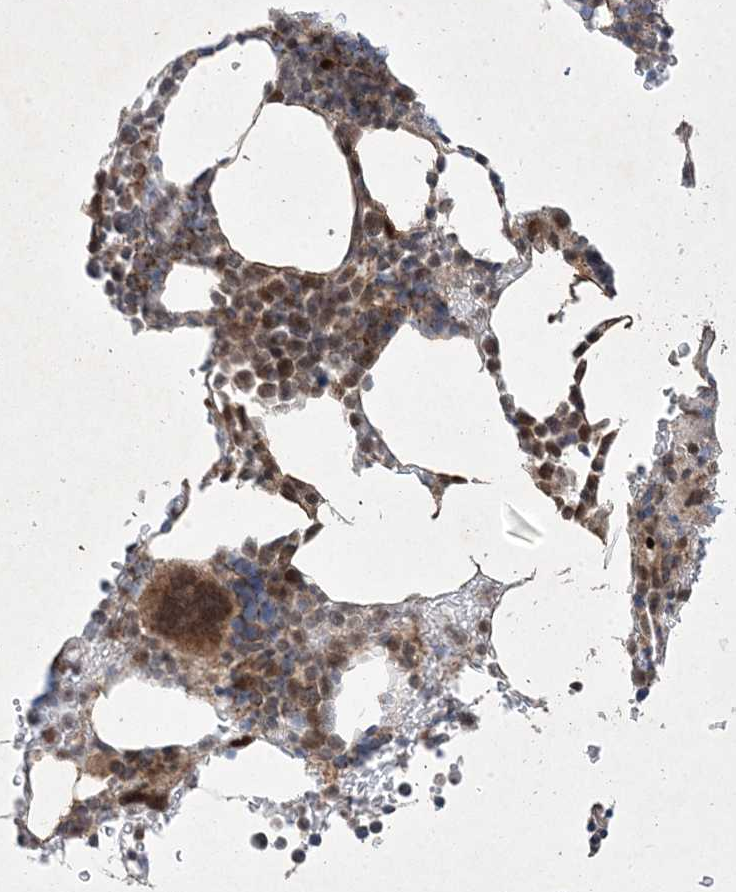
{"staining": {"intensity": "moderate", "quantity": "25%-75%", "location": "cytoplasmic/membranous,nuclear"}, "tissue": "bone marrow", "cell_type": "Hematopoietic cells", "image_type": "normal", "snomed": [{"axis": "morphology", "description": "Normal tissue, NOS"}, {"axis": "topography", "description": "Bone marrow"}], "caption": "Immunohistochemistry (IHC) micrograph of benign human bone marrow stained for a protein (brown), which exhibits medium levels of moderate cytoplasmic/membranous,nuclear staining in about 25%-75% of hematopoietic cells.", "gene": "PLEKHM2", "patient": {"sex": "male"}}